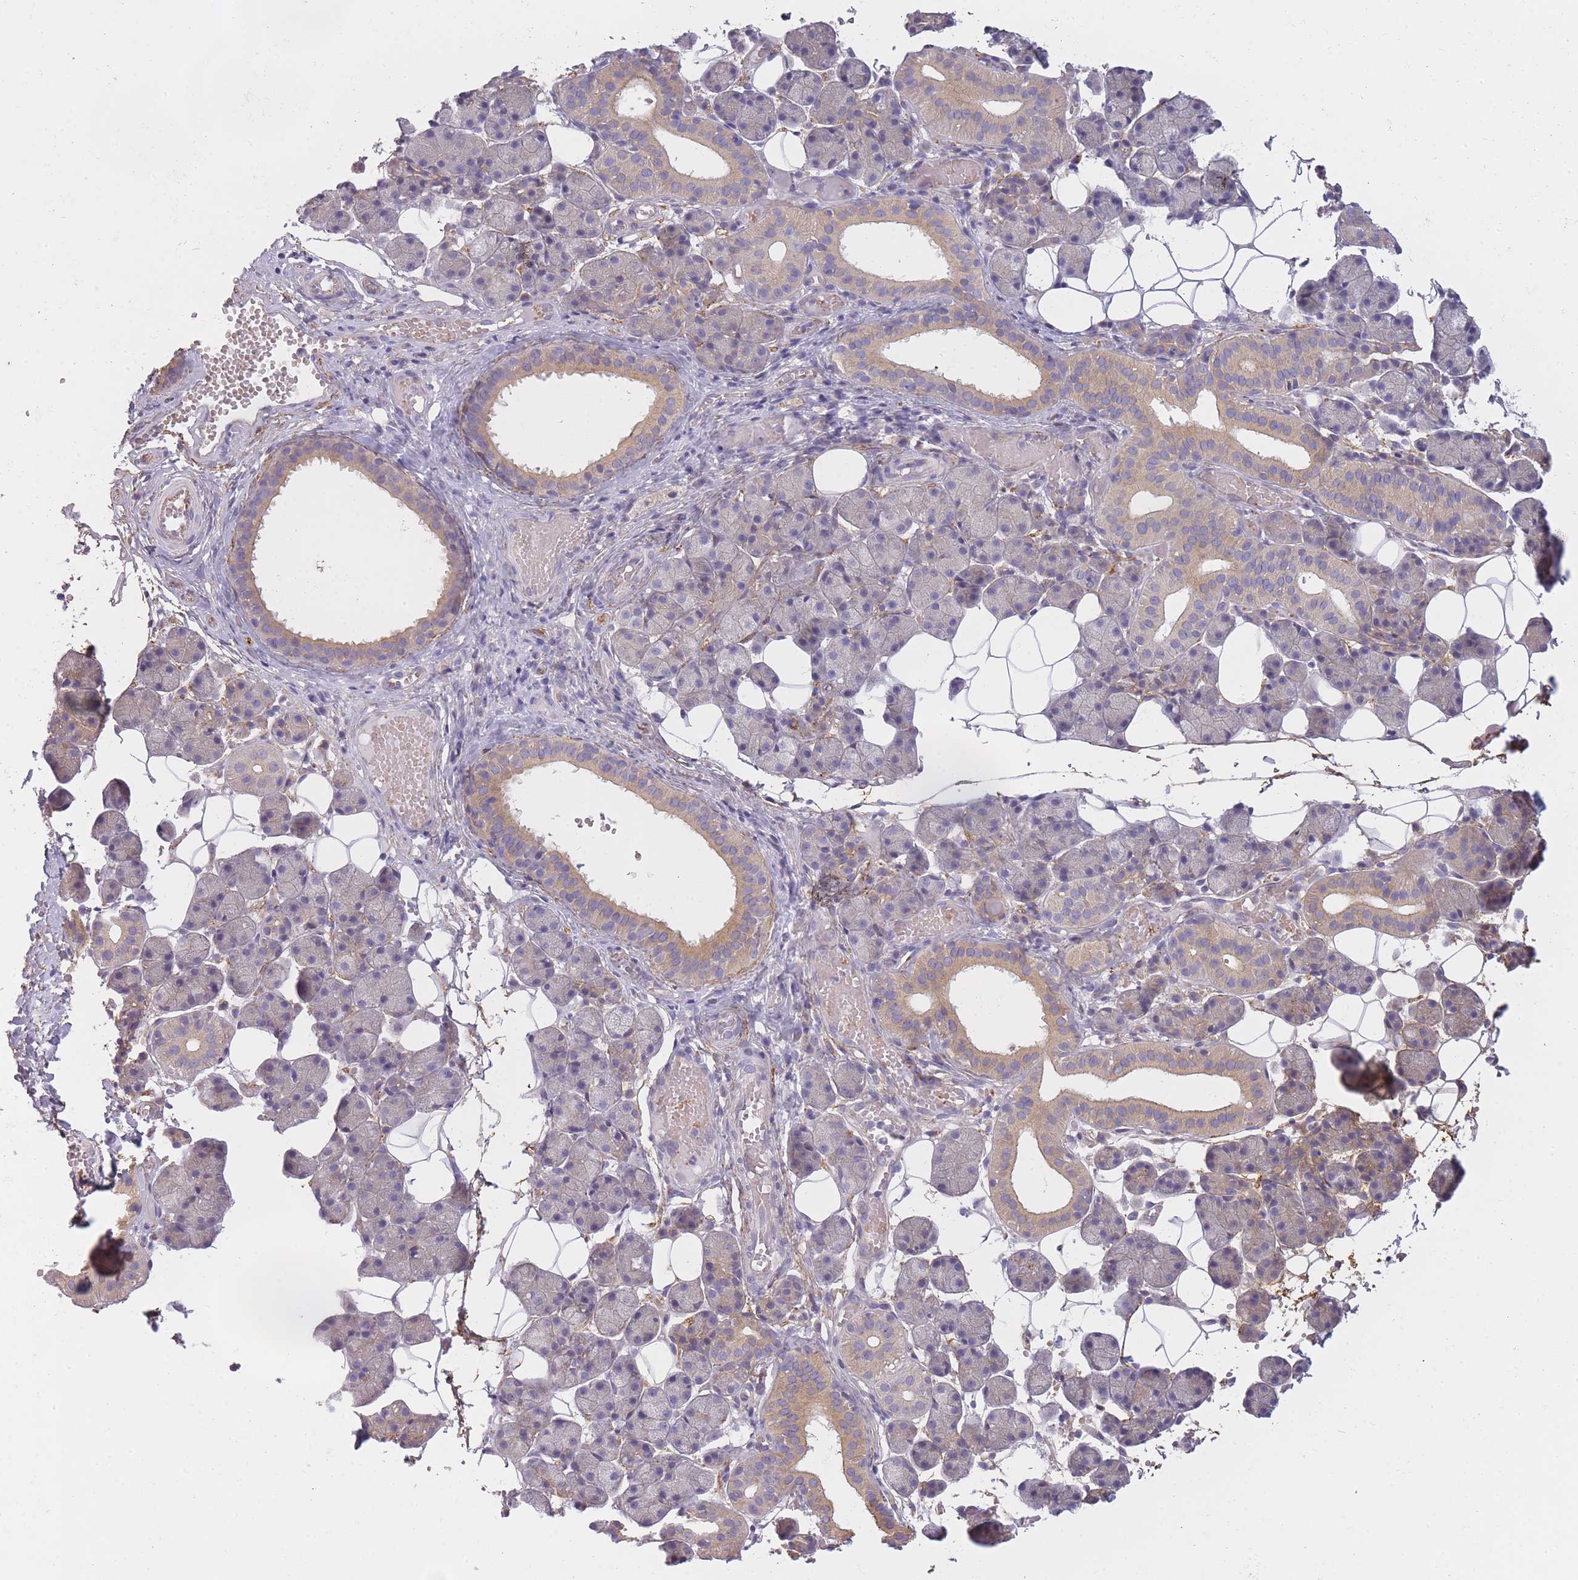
{"staining": {"intensity": "weak", "quantity": "25%-75%", "location": "cytoplasmic/membranous"}, "tissue": "salivary gland", "cell_type": "Glandular cells", "image_type": "normal", "snomed": [{"axis": "morphology", "description": "Normal tissue, NOS"}, {"axis": "topography", "description": "Salivary gland"}], "caption": "Immunohistochemistry (IHC) photomicrograph of benign salivary gland: salivary gland stained using immunohistochemistry (IHC) demonstrates low levels of weak protein expression localized specifically in the cytoplasmic/membranous of glandular cells, appearing as a cytoplasmic/membranous brown color.", "gene": "AP3M1", "patient": {"sex": "female", "age": 33}}